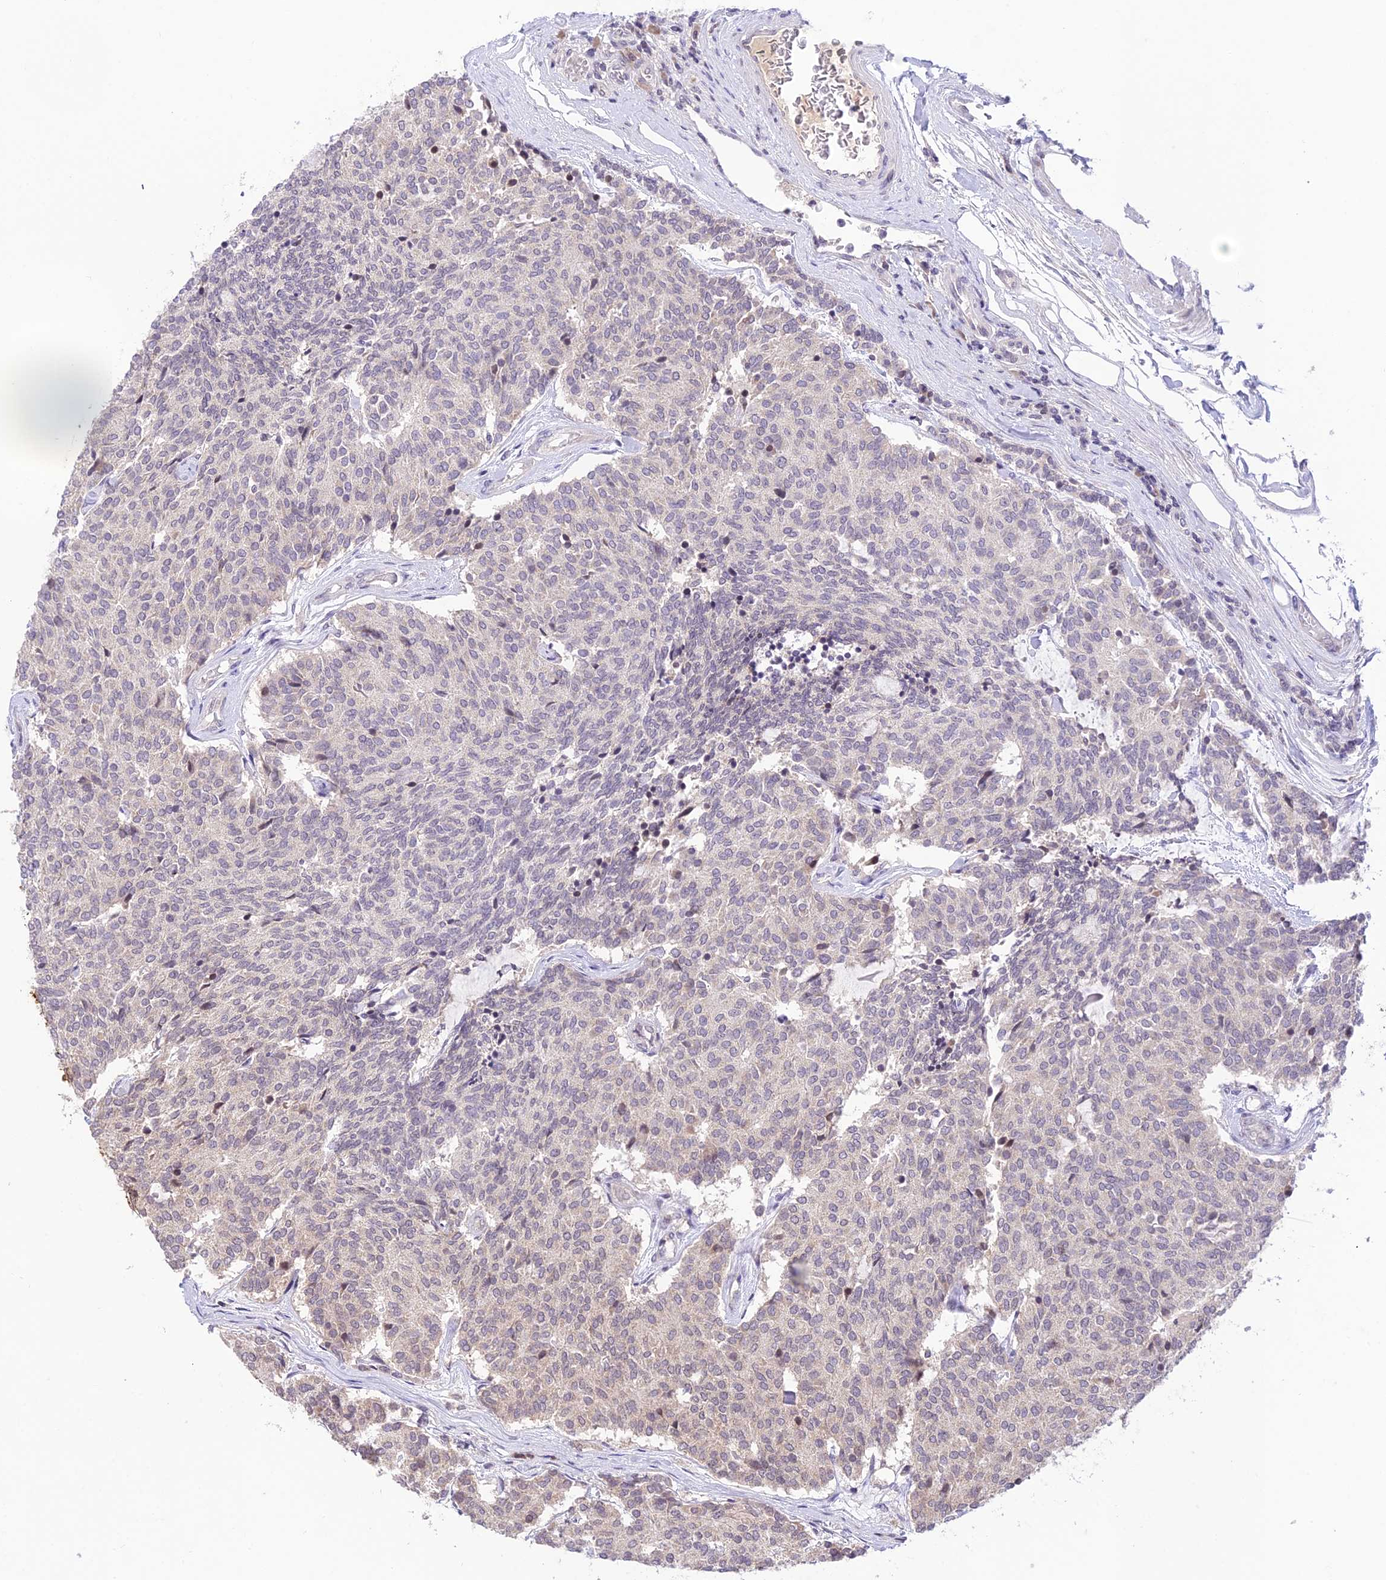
{"staining": {"intensity": "negative", "quantity": "none", "location": "none"}, "tissue": "carcinoid", "cell_type": "Tumor cells", "image_type": "cancer", "snomed": [{"axis": "morphology", "description": "Carcinoid, malignant, NOS"}, {"axis": "topography", "description": "Pancreas"}], "caption": "Carcinoid was stained to show a protein in brown. There is no significant expression in tumor cells. (Stains: DAB (3,3'-diaminobenzidine) immunohistochemistry with hematoxylin counter stain, Microscopy: brightfield microscopy at high magnification).", "gene": "TEKT1", "patient": {"sex": "female", "age": 54}}